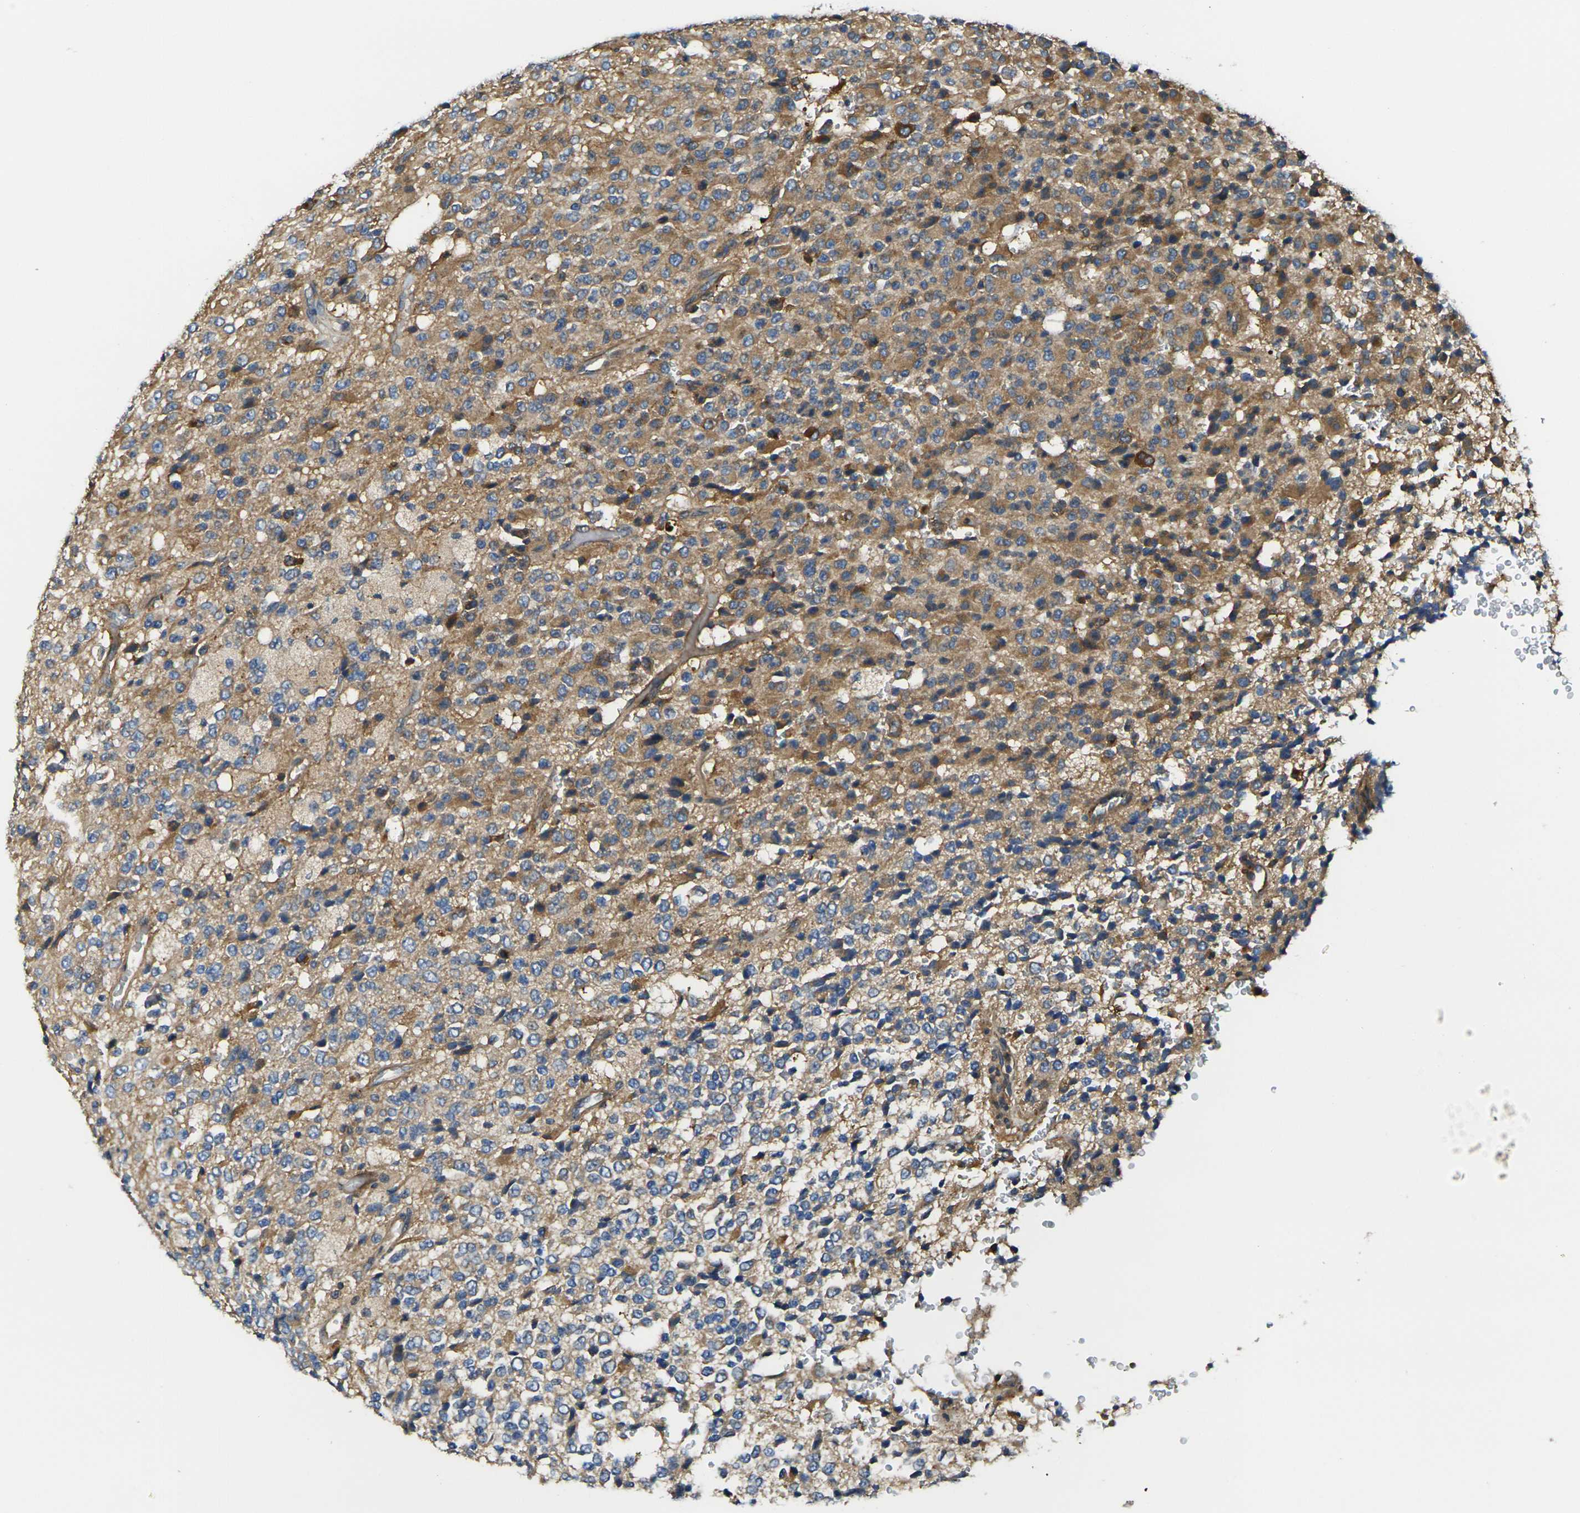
{"staining": {"intensity": "moderate", "quantity": "25%-75%", "location": "cytoplasmic/membranous"}, "tissue": "glioma", "cell_type": "Tumor cells", "image_type": "cancer", "snomed": [{"axis": "morphology", "description": "Glioma, malignant, High grade"}, {"axis": "topography", "description": "pancreas cauda"}], "caption": "Immunohistochemical staining of human malignant glioma (high-grade) exhibits medium levels of moderate cytoplasmic/membranous positivity in approximately 25%-75% of tumor cells.", "gene": "FZD1", "patient": {"sex": "male", "age": 60}}